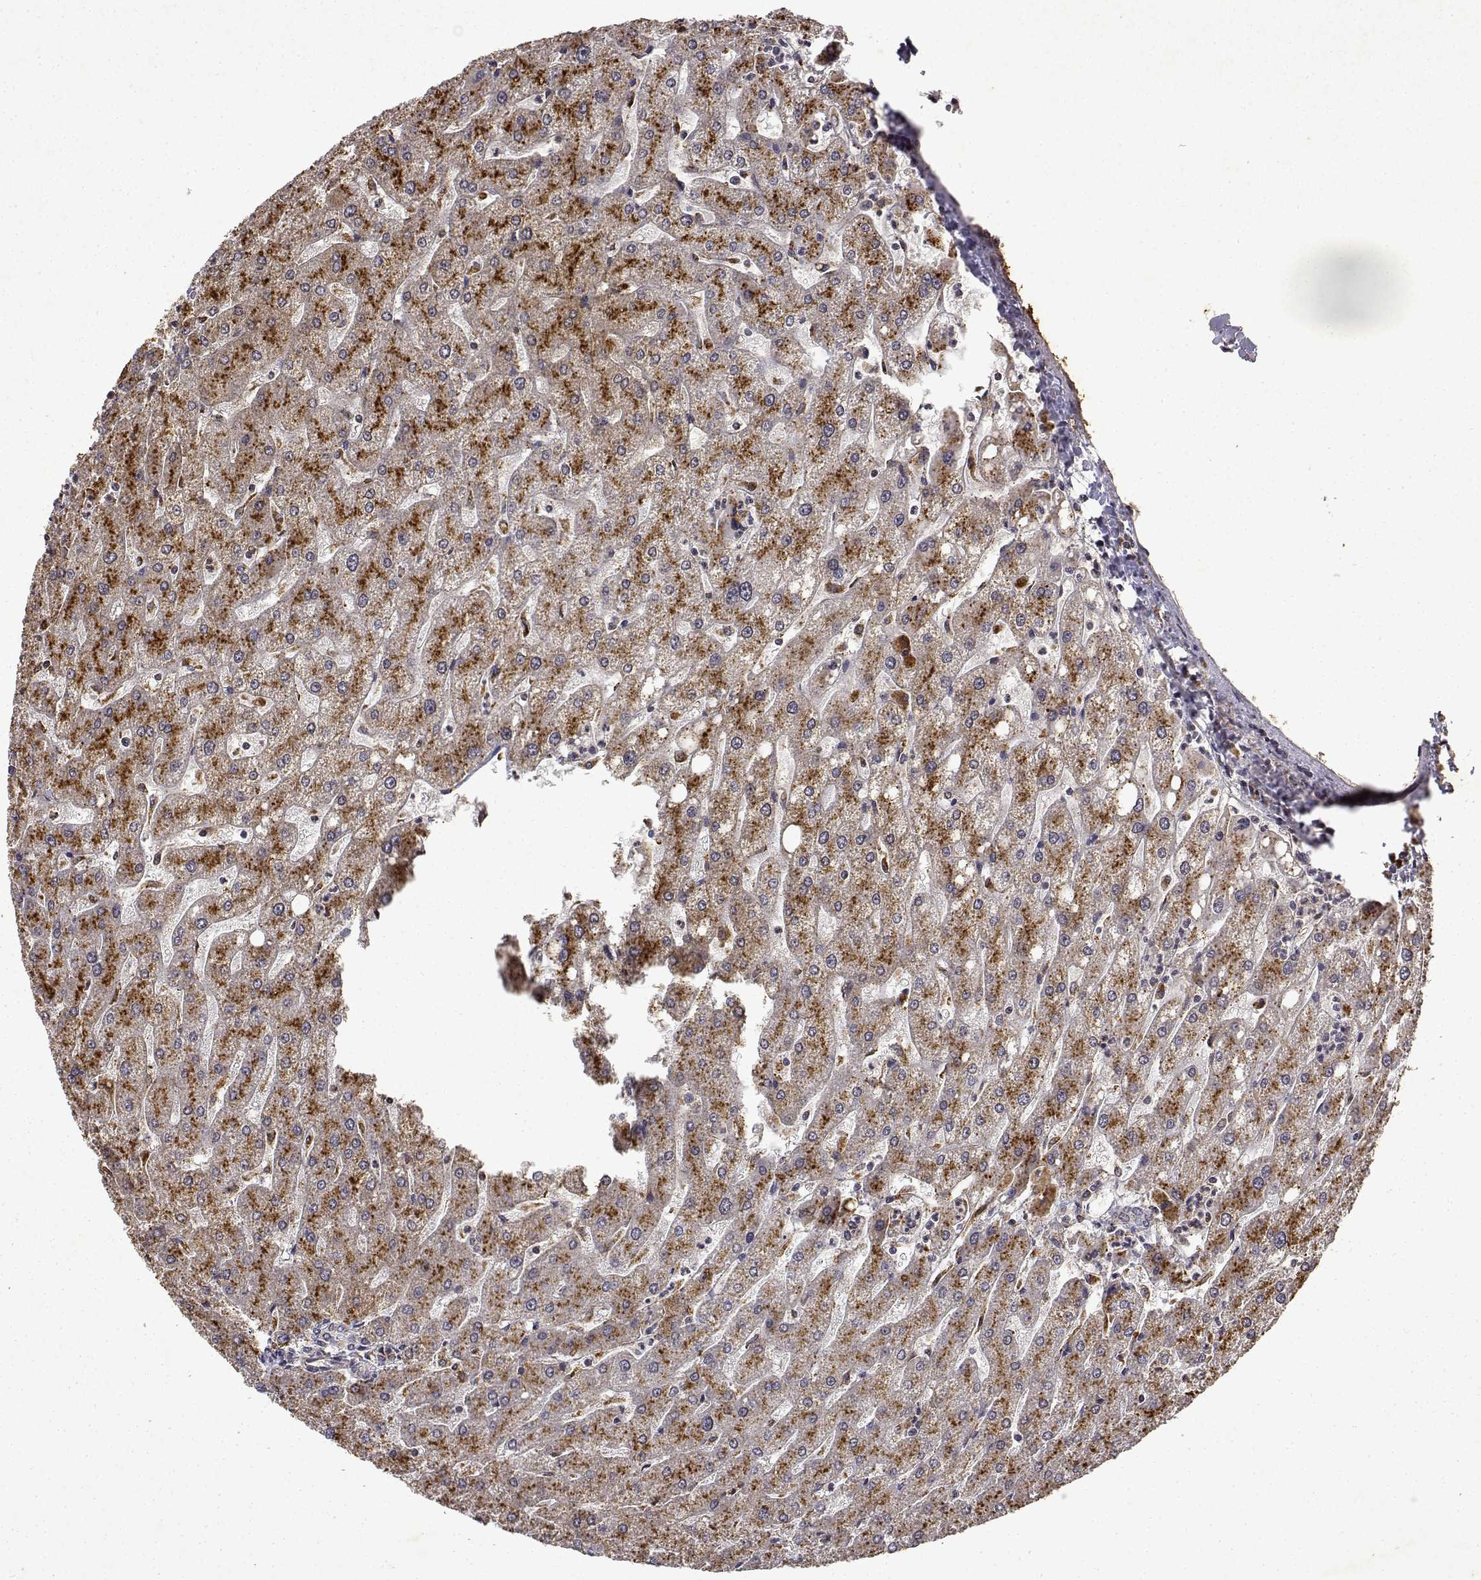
{"staining": {"intensity": "negative", "quantity": "none", "location": "none"}, "tissue": "liver", "cell_type": "Cholangiocytes", "image_type": "normal", "snomed": [{"axis": "morphology", "description": "Normal tissue, NOS"}, {"axis": "topography", "description": "Liver"}], "caption": "An image of liver stained for a protein demonstrates no brown staining in cholangiocytes.", "gene": "BDNF", "patient": {"sex": "male", "age": 67}}